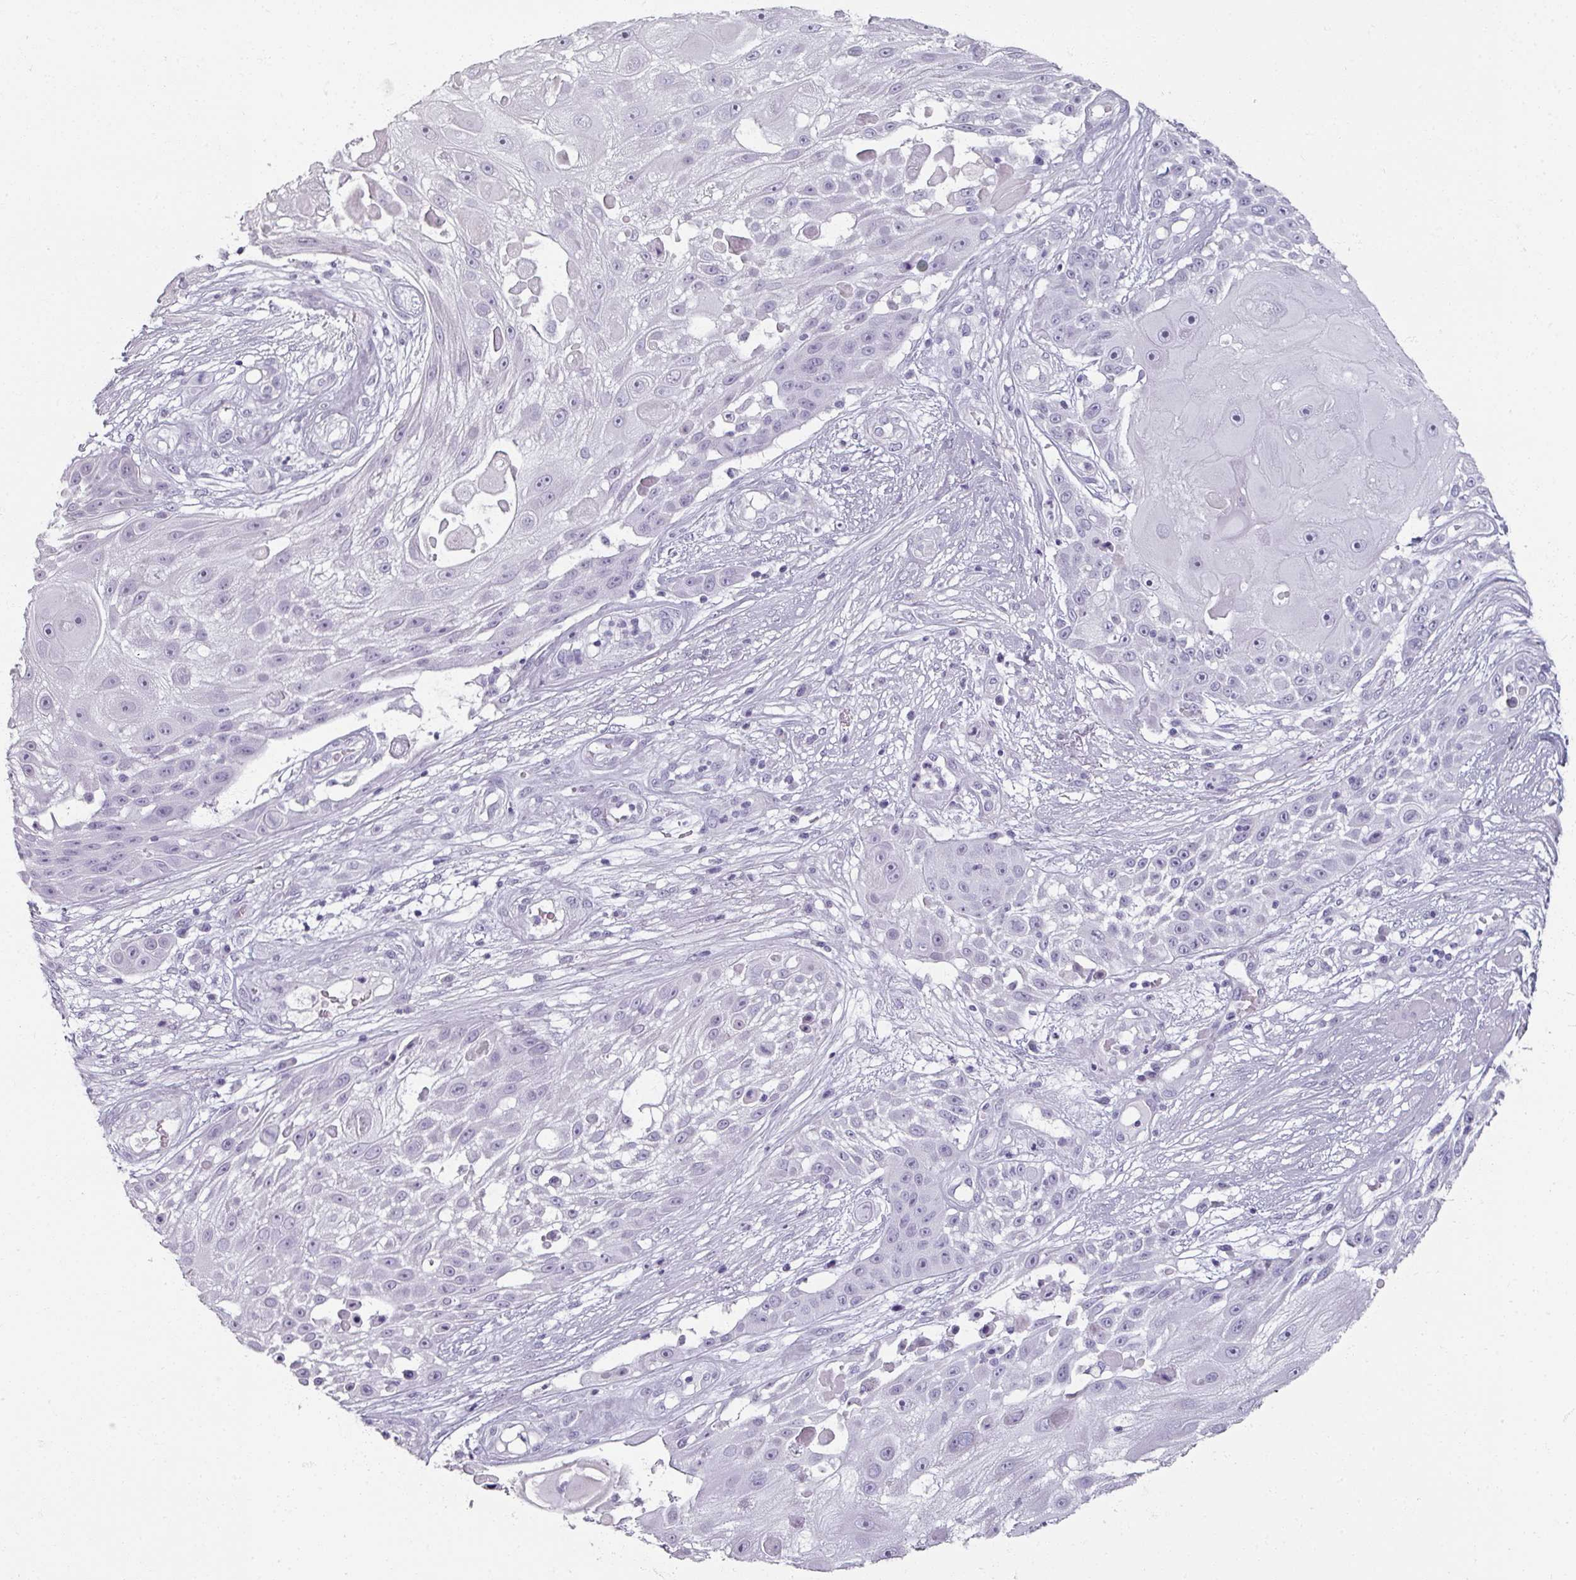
{"staining": {"intensity": "negative", "quantity": "none", "location": "none"}, "tissue": "skin cancer", "cell_type": "Tumor cells", "image_type": "cancer", "snomed": [{"axis": "morphology", "description": "Squamous cell carcinoma, NOS"}, {"axis": "topography", "description": "Skin"}], "caption": "DAB immunohistochemical staining of human squamous cell carcinoma (skin) exhibits no significant expression in tumor cells.", "gene": "REG3G", "patient": {"sex": "female", "age": 86}}